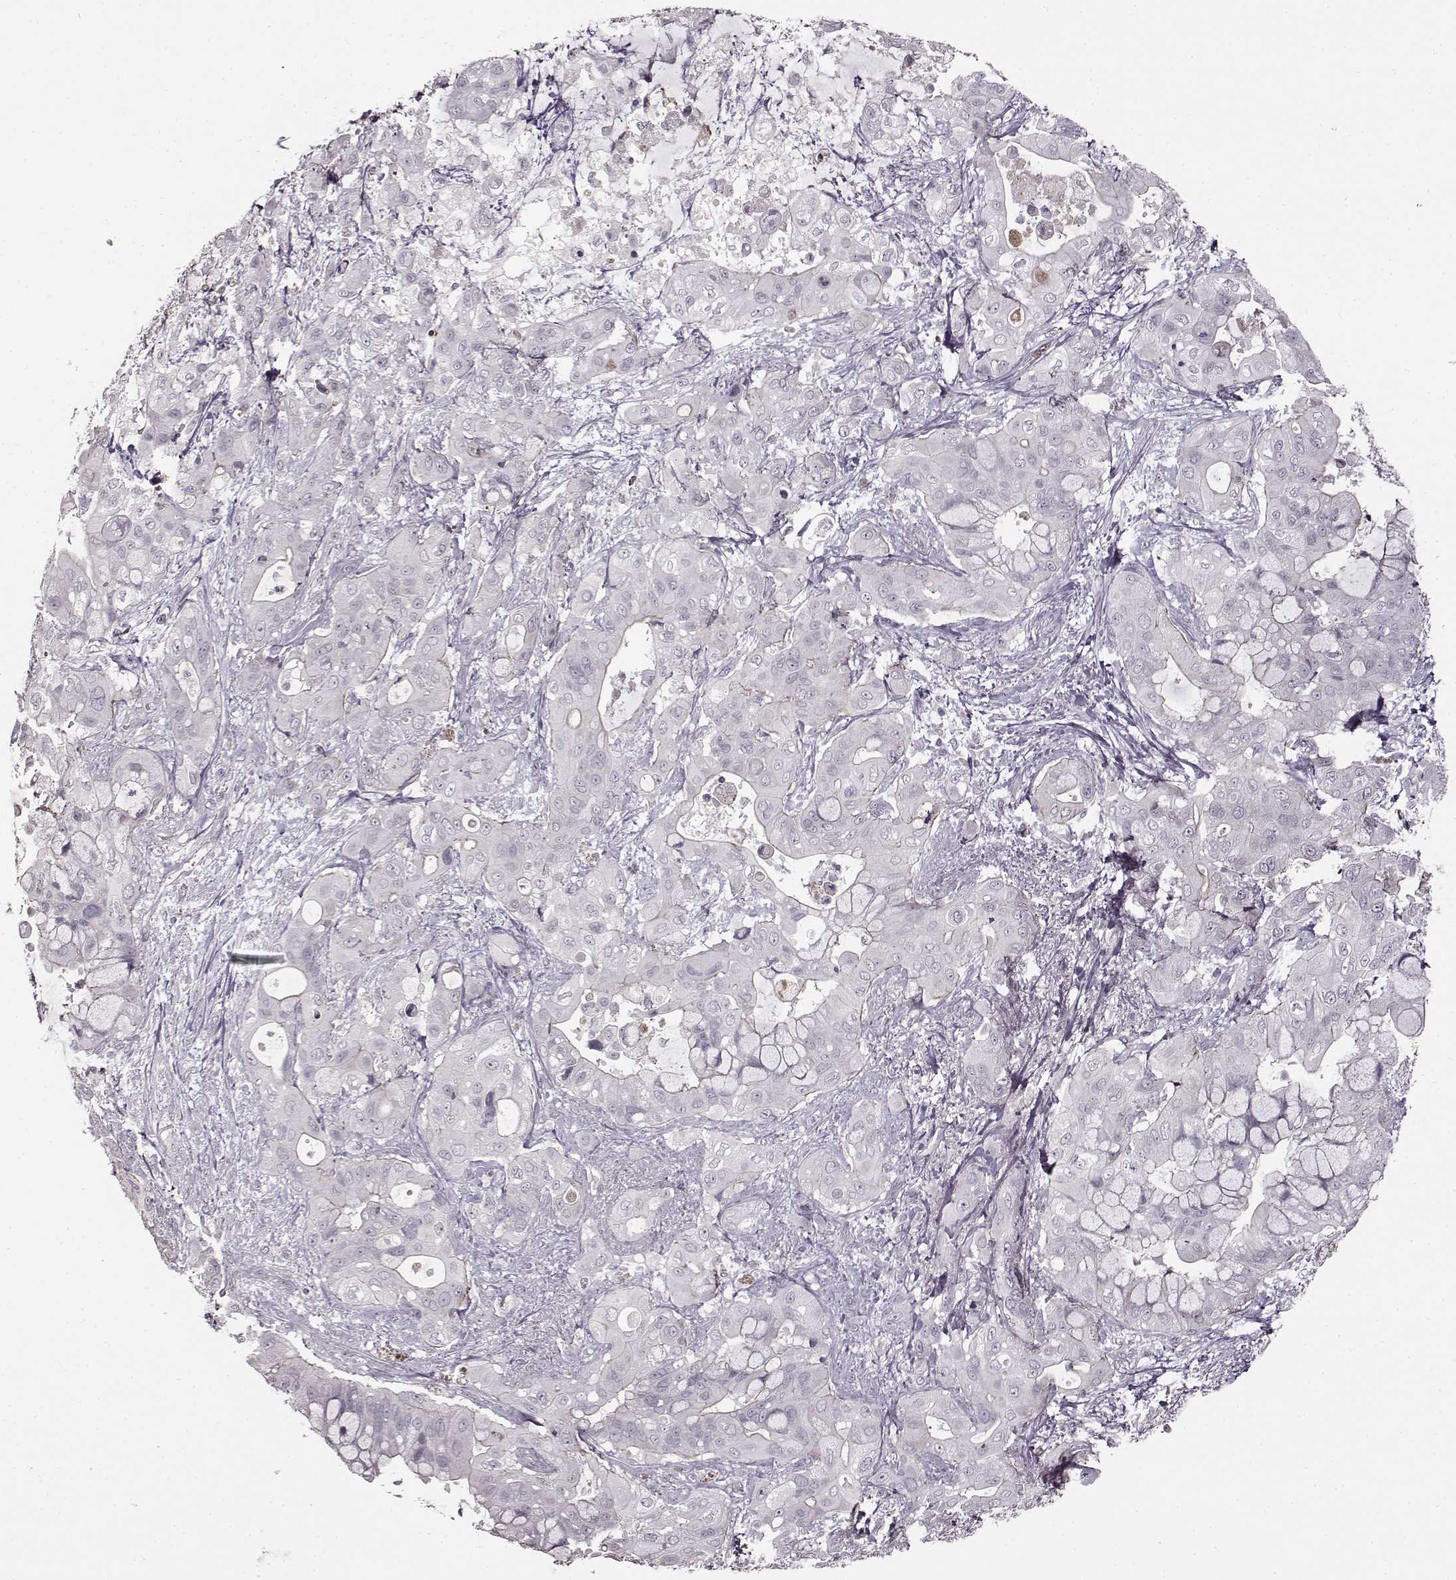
{"staining": {"intensity": "negative", "quantity": "none", "location": "none"}, "tissue": "pancreatic cancer", "cell_type": "Tumor cells", "image_type": "cancer", "snomed": [{"axis": "morphology", "description": "Adenocarcinoma, NOS"}, {"axis": "topography", "description": "Pancreas"}], "caption": "Protein analysis of pancreatic cancer (adenocarcinoma) demonstrates no significant staining in tumor cells.", "gene": "CNGA3", "patient": {"sex": "male", "age": 71}}